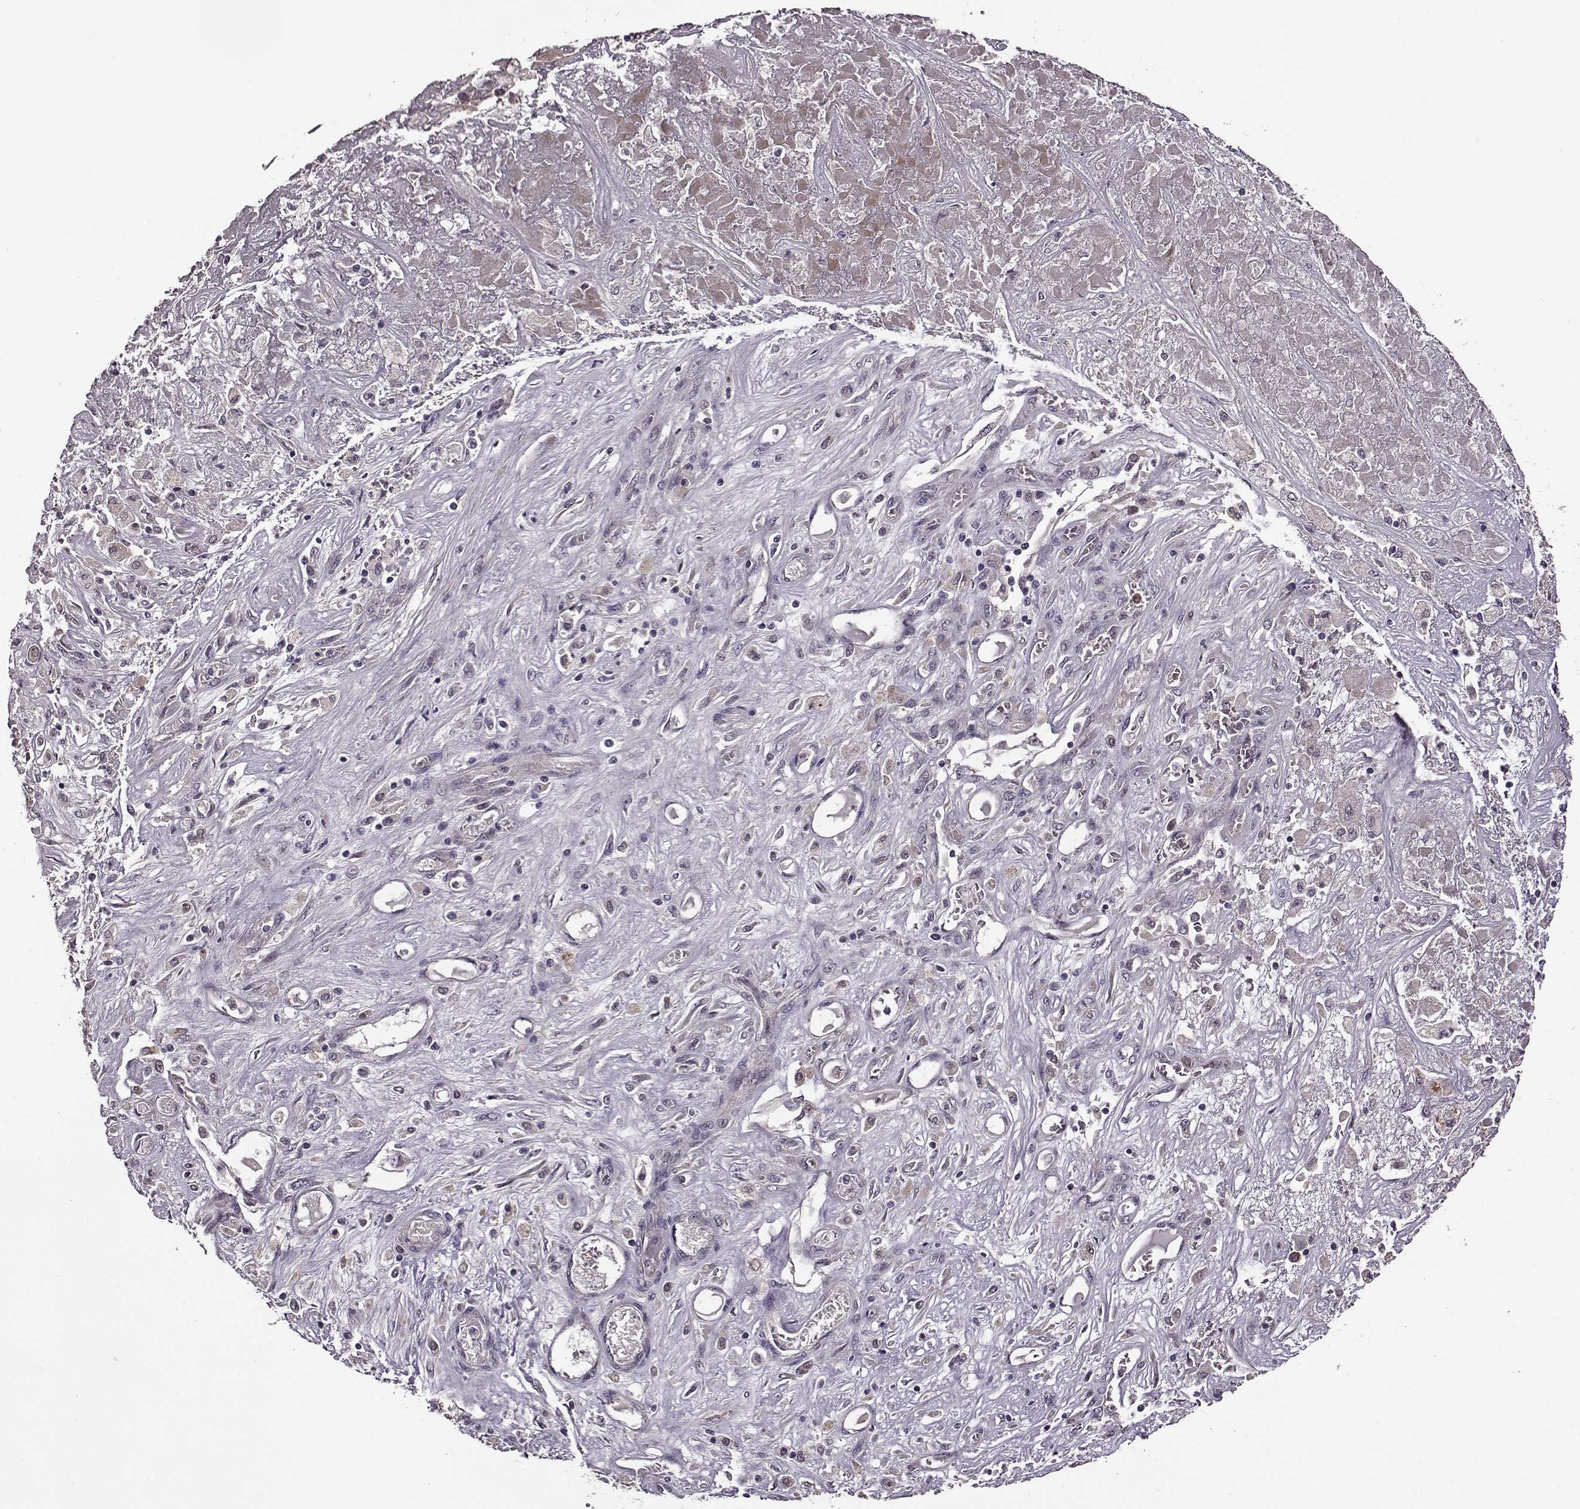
{"staining": {"intensity": "negative", "quantity": "none", "location": "none"}, "tissue": "liver cancer", "cell_type": "Tumor cells", "image_type": "cancer", "snomed": [{"axis": "morphology", "description": "Cholangiocarcinoma"}, {"axis": "topography", "description": "Liver"}], "caption": "Liver cancer (cholangiocarcinoma) stained for a protein using immunohistochemistry demonstrates no staining tumor cells.", "gene": "MAIP1", "patient": {"sex": "female", "age": 52}}